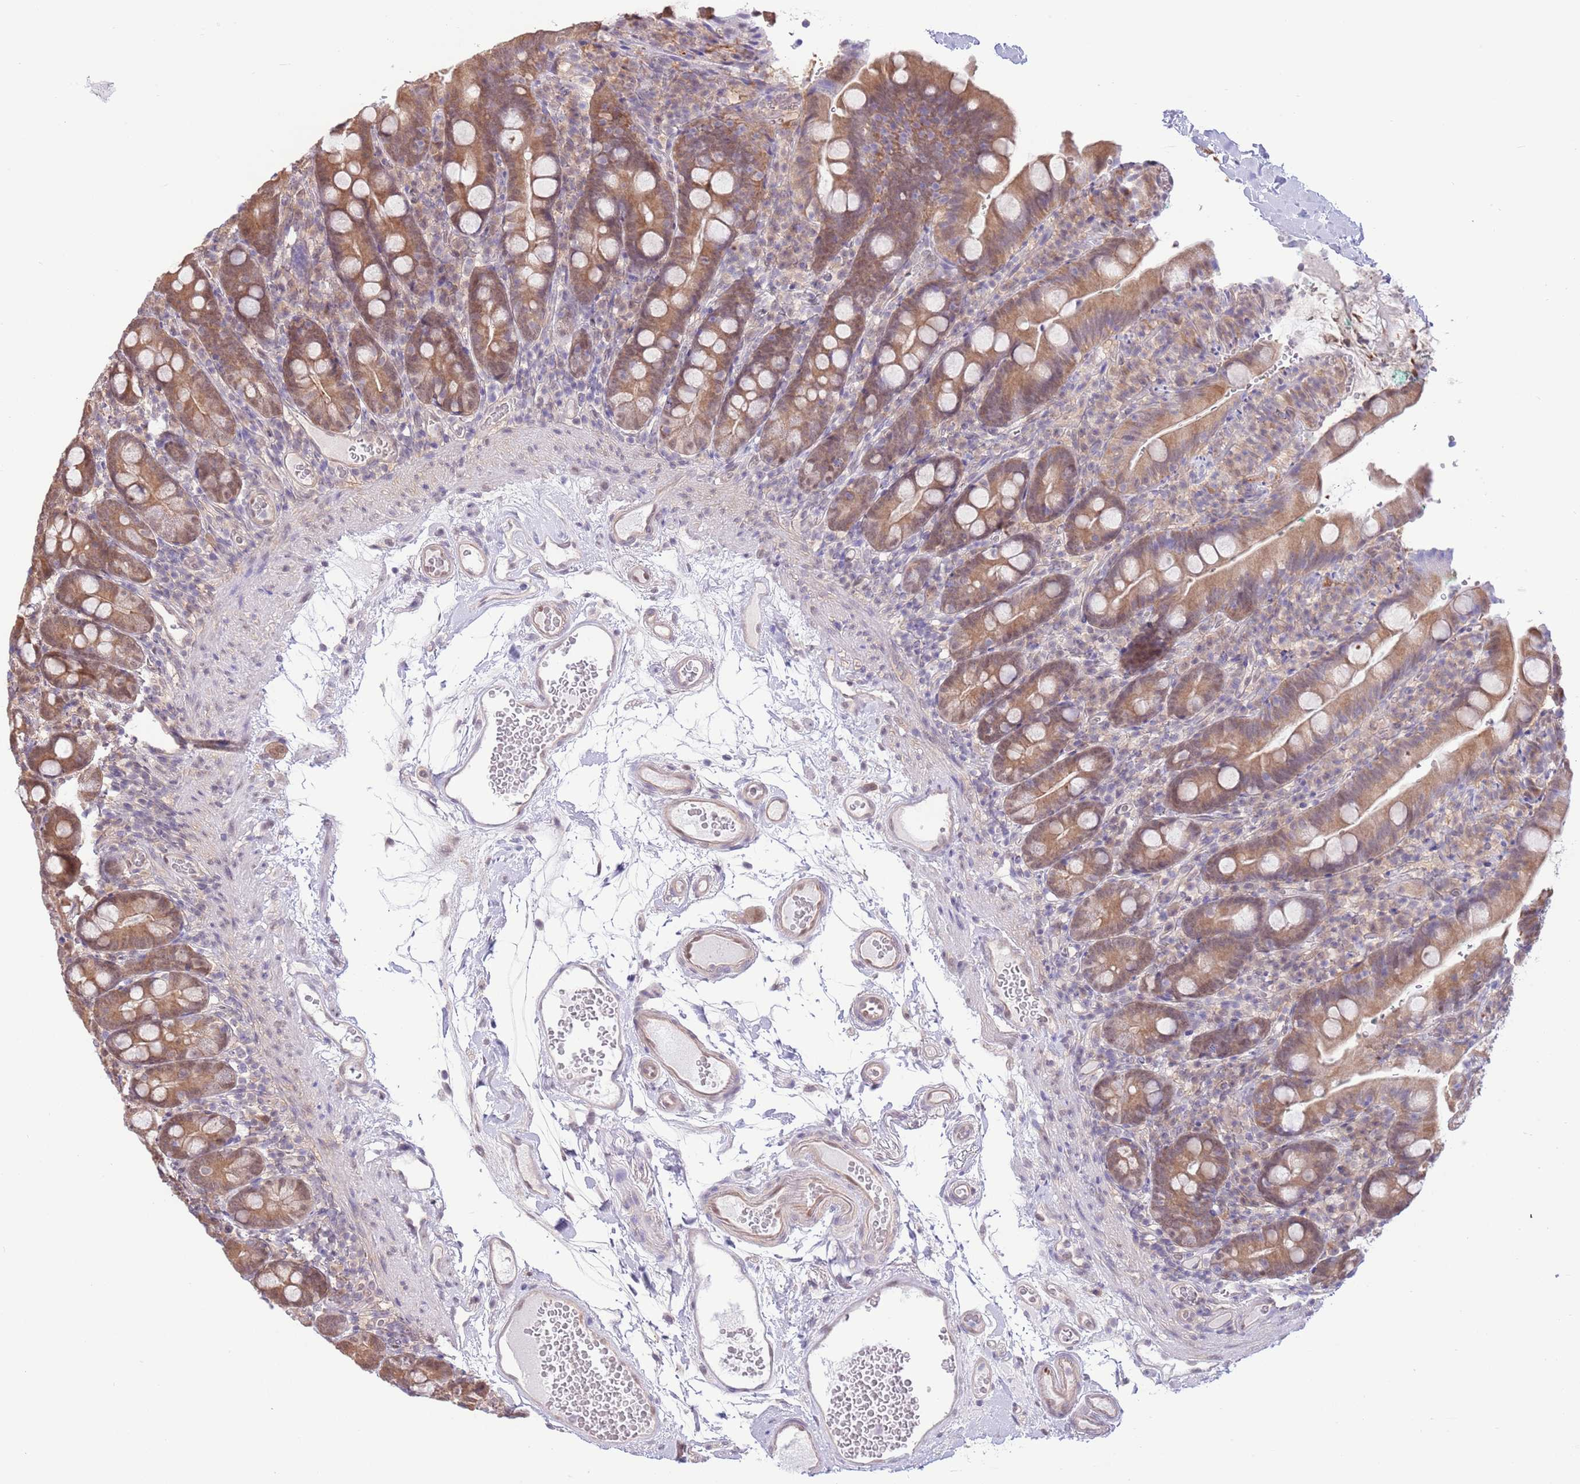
{"staining": {"intensity": "moderate", "quantity": ">75%", "location": "cytoplasmic/membranous,nuclear"}, "tissue": "duodenum", "cell_type": "Glandular cells", "image_type": "normal", "snomed": [{"axis": "morphology", "description": "Normal tissue, NOS"}, {"axis": "topography", "description": "Duodenum"}], "caption": "Immunohistochemical staining of unremarkable human duodenum exhibits medium levels of moderate cytoplasmic/membranous,nuclear staining in approximately >75% of glandular cells.", "gene": "NSFL1C", "patient": {"sex": "female", "age": 67}}